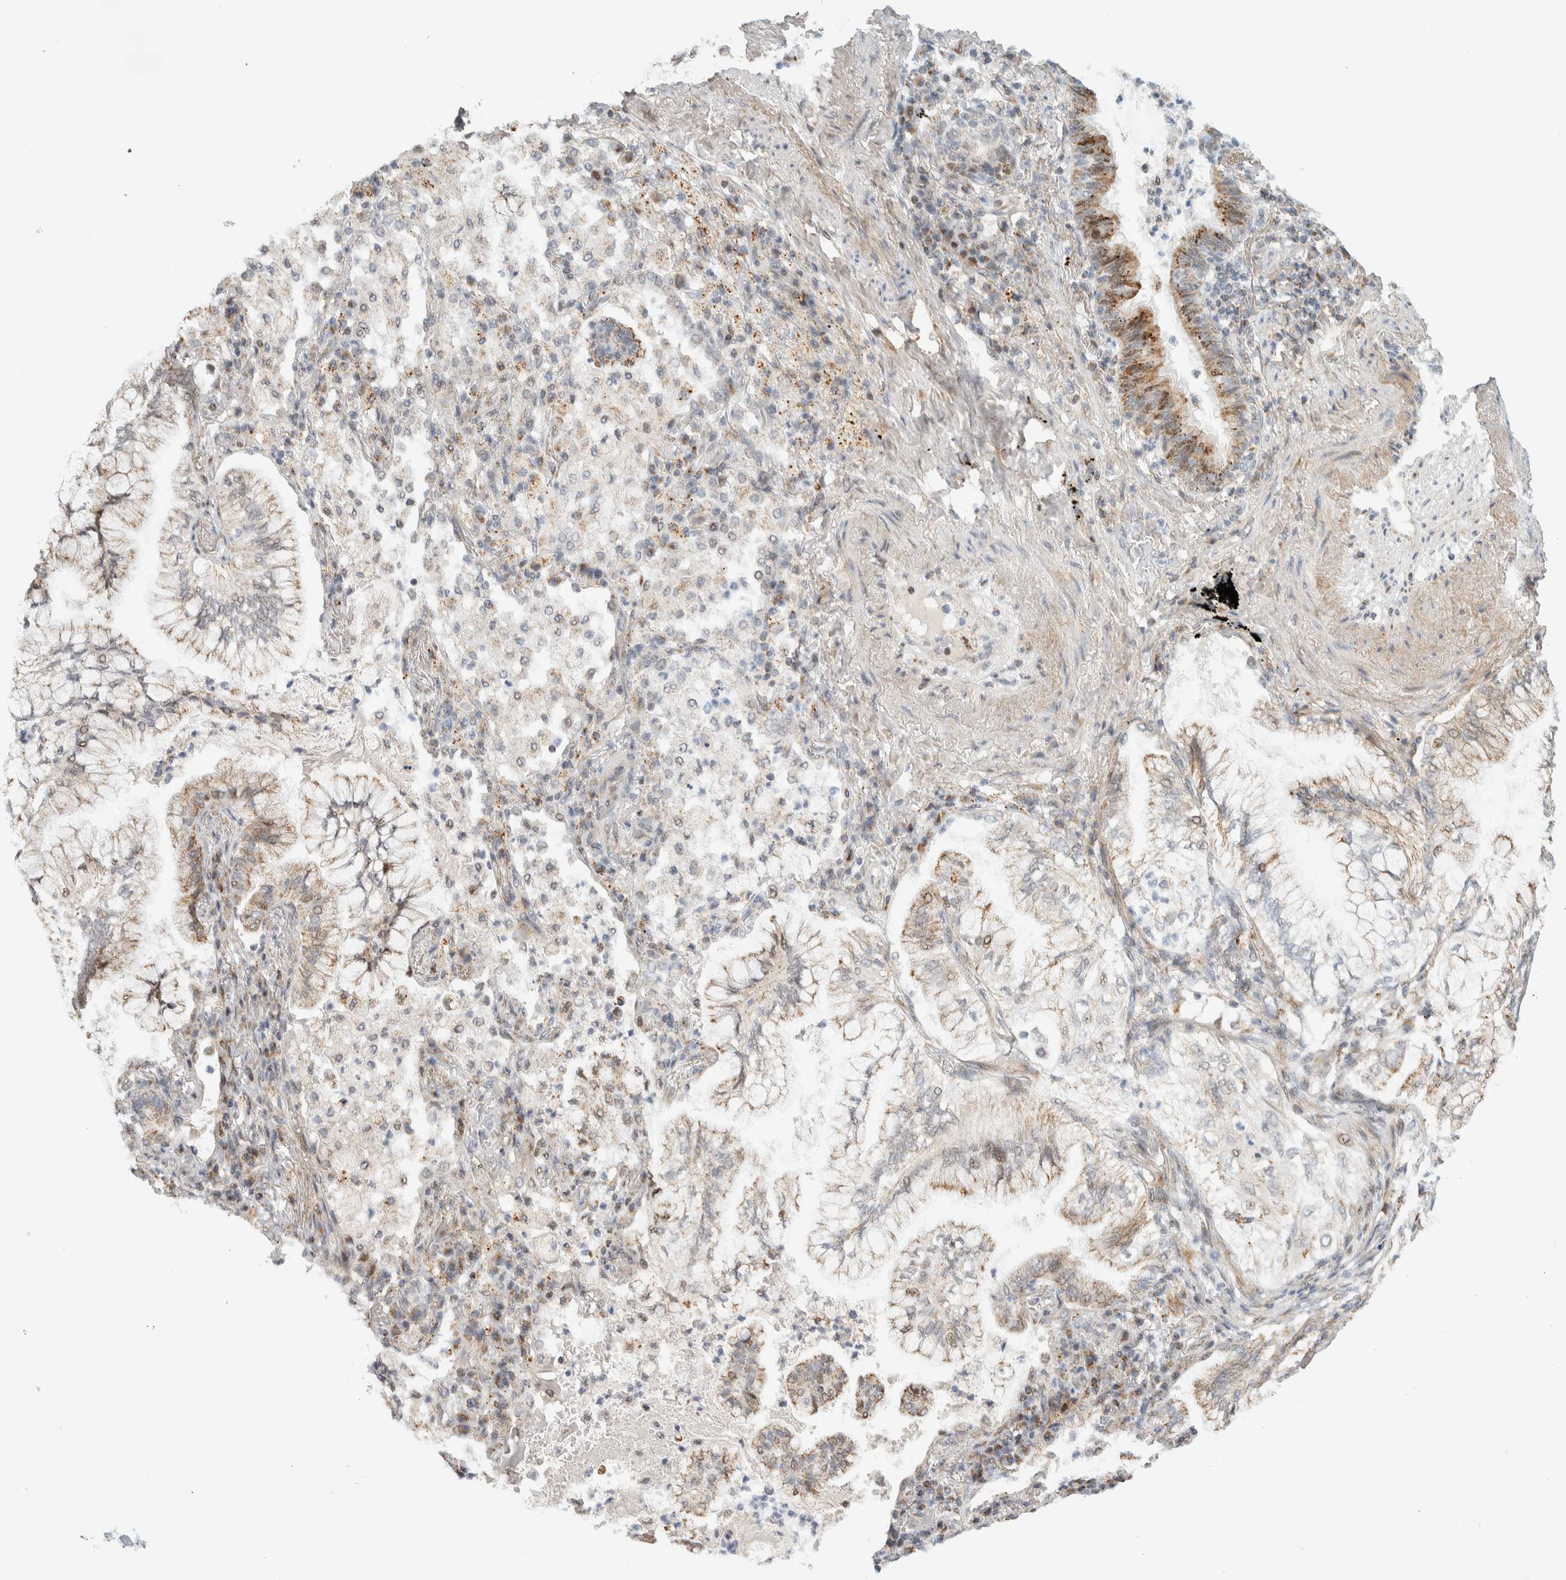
{"staining": {"intensity": "moderate", "quantity": "25%-75%", "location": "cytoplasmic/membranous"}, "tissue": "lung cancer", "cell_type": "Tumor cells", "image_type": "cancer", "snomed": [{"axis": "morphology", "description": "Adenocarcinoma, NOS"}, {"axis": "topography", "description": "Lung"}], "caption": "A micrograph of human lung cancer (adenocarcinoma) stained for a protein shows moderate cytoplasmic/membranous brown staining in tumor cells.", "gene": "TSPAN32", "patient": {"sex": "female", "age": 70}}